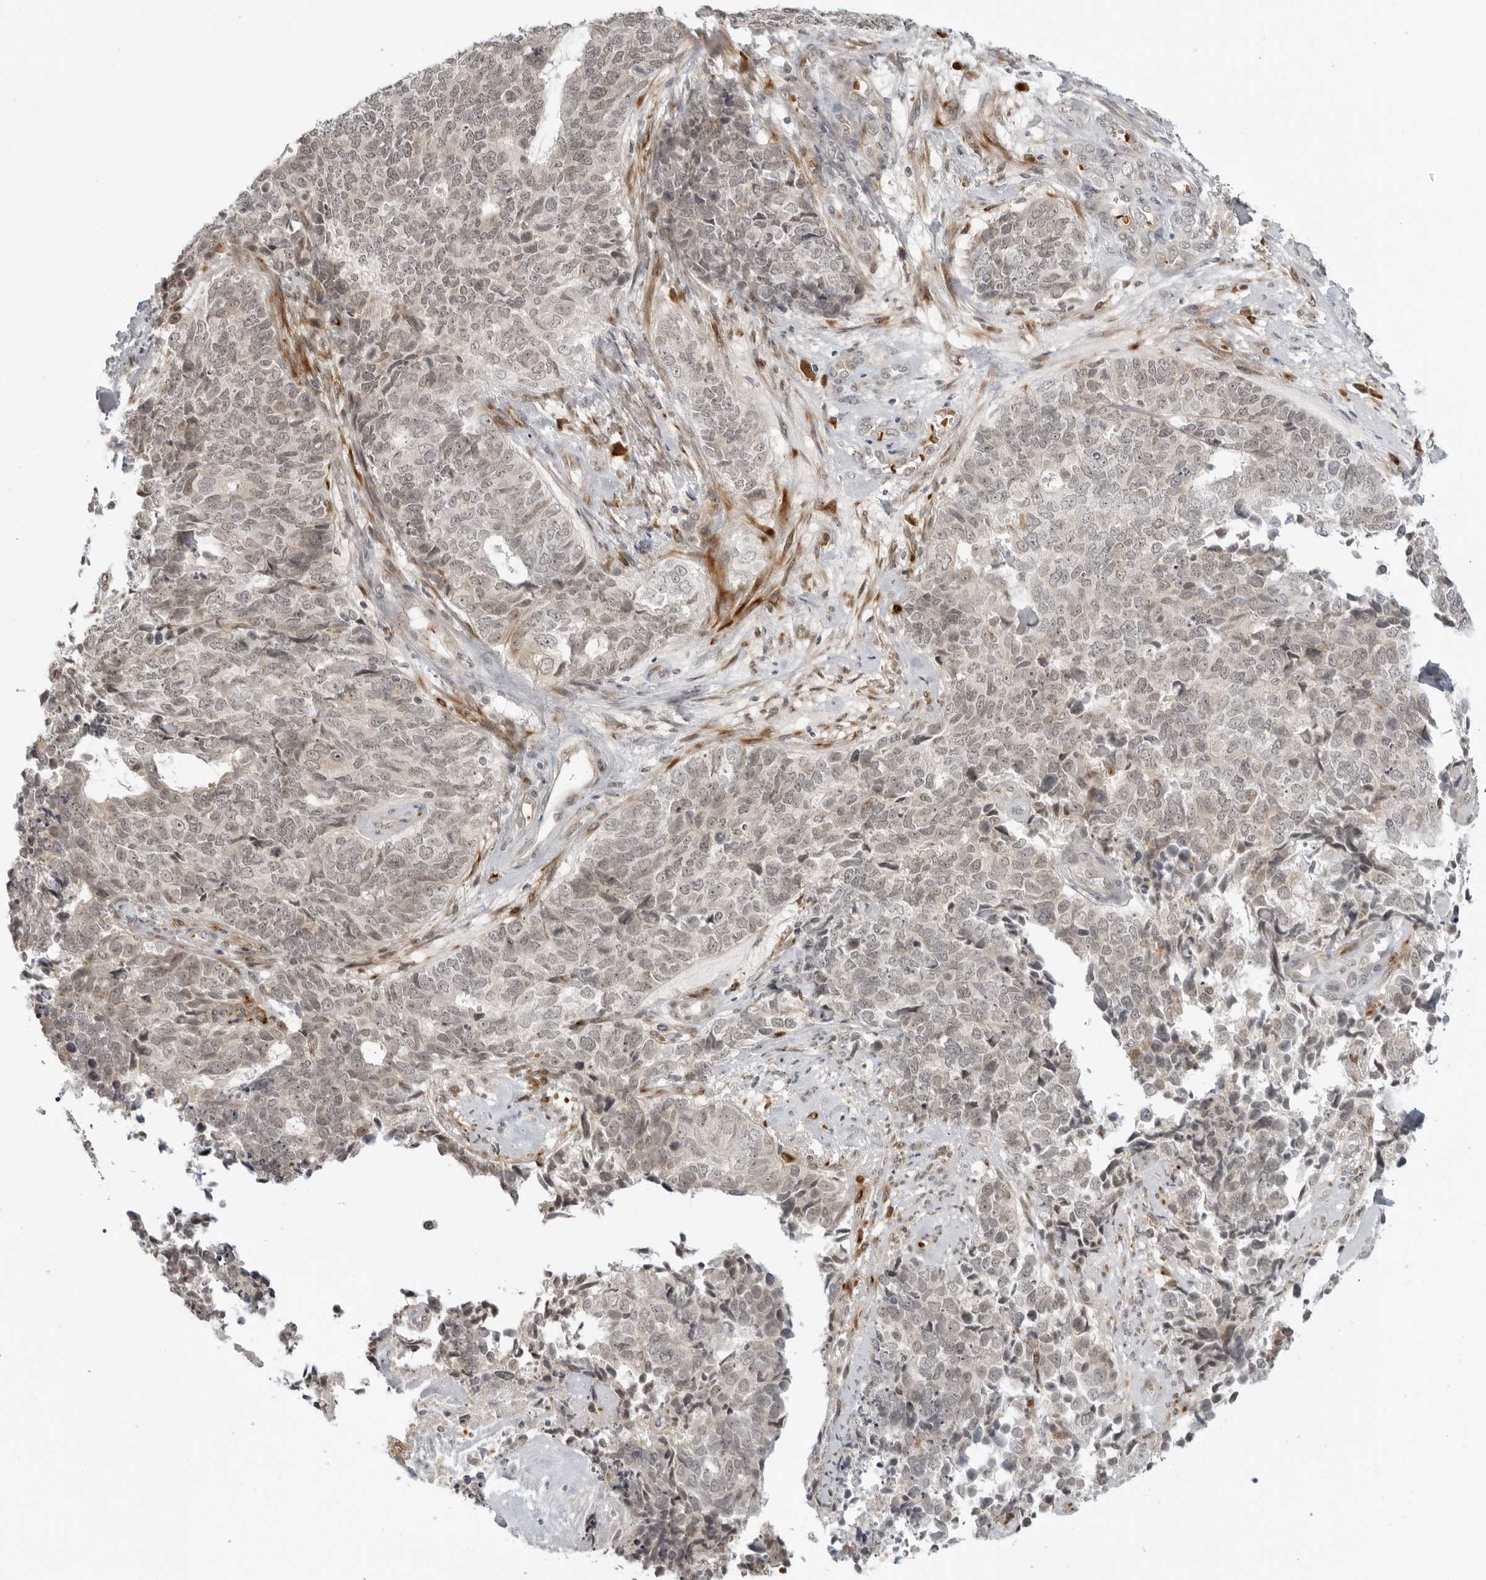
{"staining": {"intensity": "weak", "quantity": "25%-75%", "location": "nuclear"}, "tissue": "cervical cancer", "cell_type": "Tumor cells", "image_type": "cancer", "snomed": [{"axis": "morphology", "description": "Squamous cell carcinoma, NOS"}, {"axis": "topography", "description": "Cervix"}], "caption": "Protein expression analysis of cervical cancer displays weak nuclear positivity in approximately 25%-75% of tumor cells.", "gene": "SUGCT", "patient": {"sex": "female", "age": 63}}